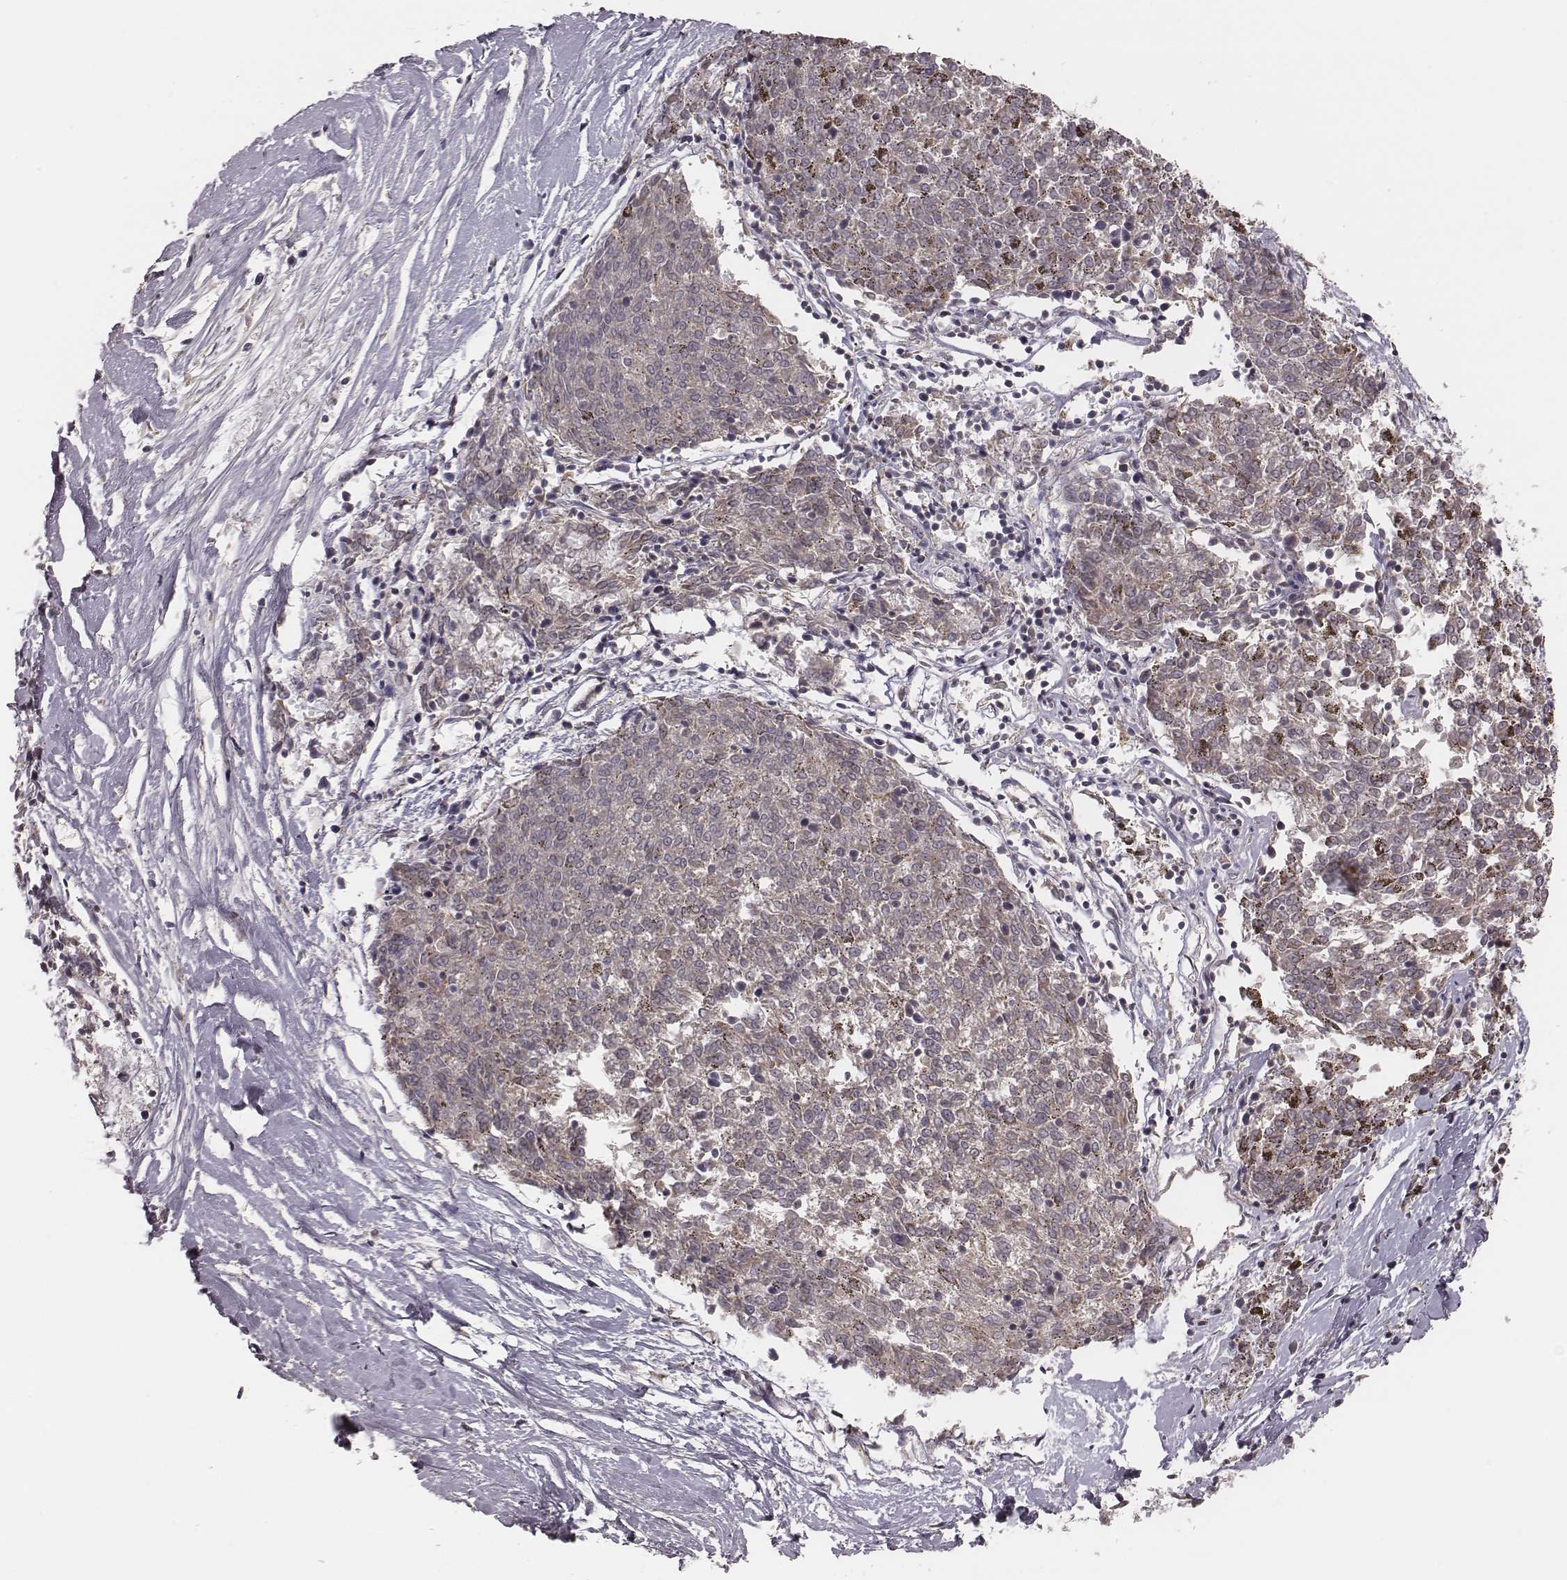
{"staining": {"intensity": "weak", "quantity": "<25%", "location": "cytoplasmic/membranous"}, "tissue": "melanoma", "cell_type": "Tumor cells", "image_type": "cancer", "snomed": [{"axis": "morphology", "description": "Malignant melanoma, NOS"}, {"axis": "topography", "description": "Skin"}], "caption": "This is an immunohistochemistry image of human malignant melanoma. There is no staining in tumor cells.", "gene": "TLX3", "patient": {"sex": "female", "age": 72}}